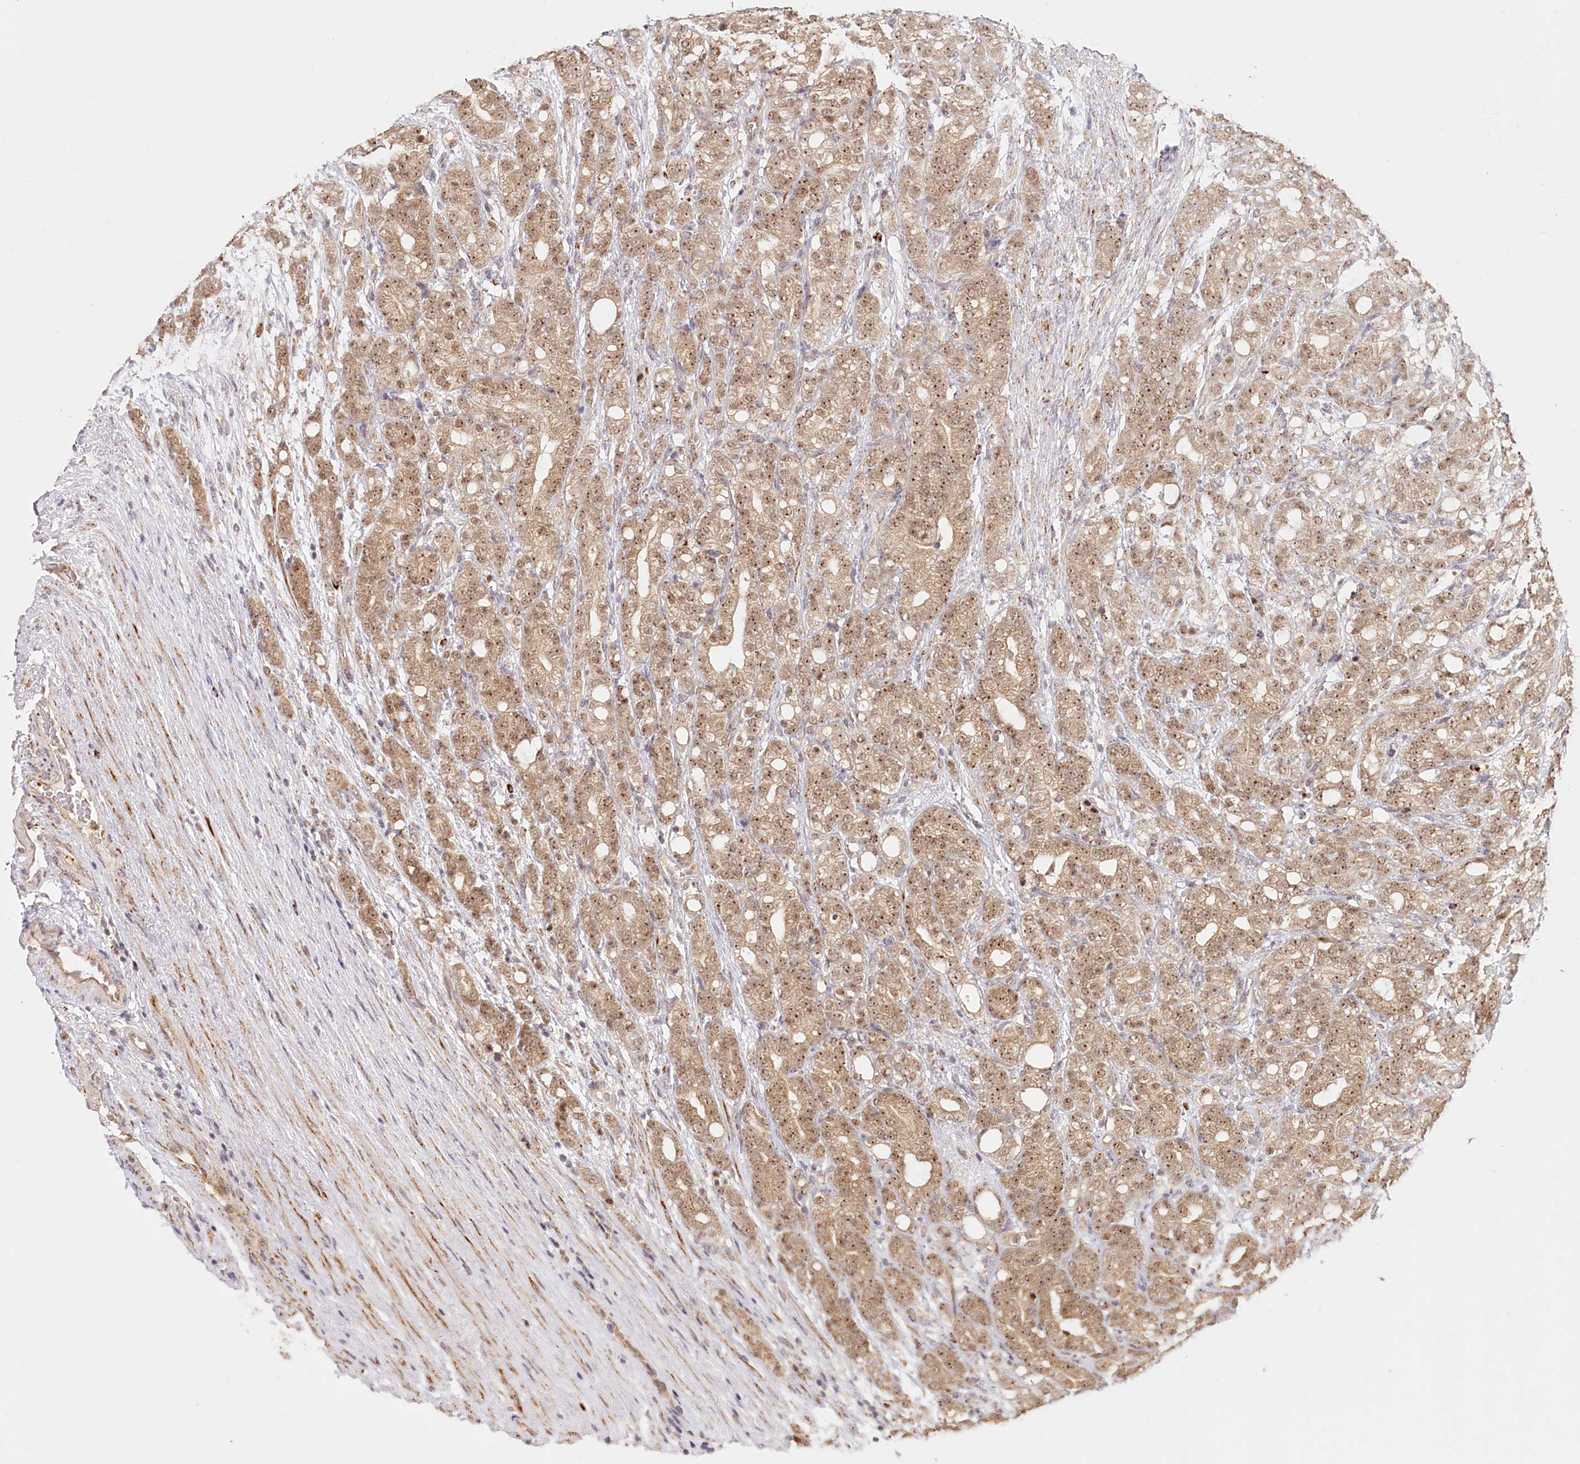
{"staining": {"intensity": "moderate", "quantity": ">75%", "location": "cytoplasmic/membranous,nuclear"}, "tissue": "prostate cancer", "cell_type": "Tumor cells", "image_type": "cancer", "snomed": [{"axis": "morphology", "description": "Adenocarcinoma, High grade"}, {"axis": "topography", "description": "Prostate"}], "caption": "Prostate high-grade adenocarcinoma tissue reveals moderate cytoplasmic/membranous and nuclear positivity in about >75% of tumor cells (DAB IHC, brown staining for protein, blue staining for nuclei).", "gene": "RTN4IP1", "patient": {"sex": "male", "age": 57}}